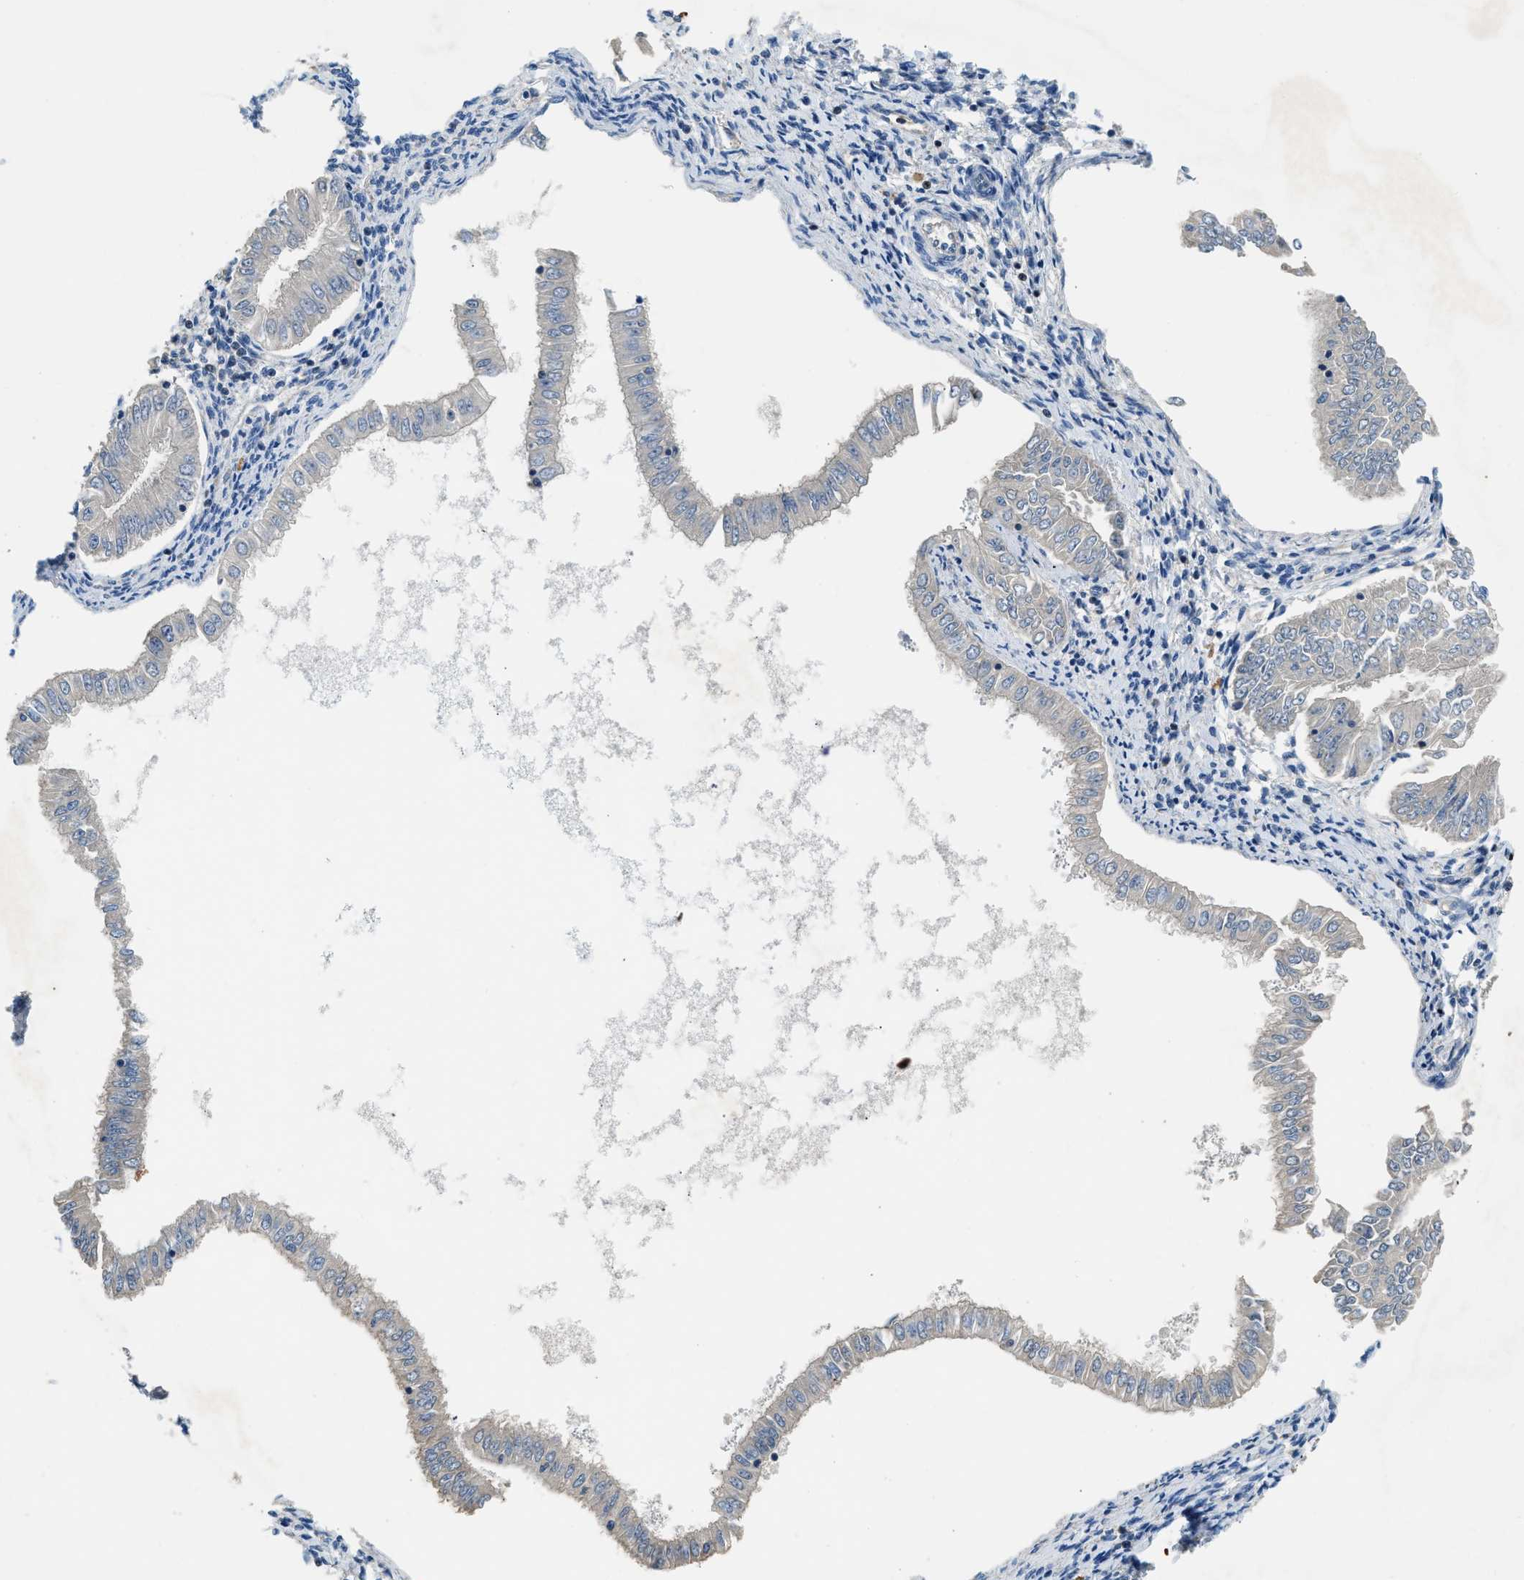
{"staining": {"intensity": "negative", "quantity": "none", "location": "none"}, "tissue": "endometrial cancer", "cell_type": "Tumor cells", "image_type": "cancer", "snomed": [{"axis": "morphology", "description": "Adenocarcinoma, NOS"}, {"axis": "topography", "description": "Endometrium"}], "caption": "Immunohistochemistry (IHC) histopathology image of human adenocarcinoma (endometrial) stained for a protein (brown), which shows no positivity in tumor cells. (Immunohistochemistry (IHC), brightfield microscopy, high magnification).", "gene": "TOX", "patient": {"sex": "female", "age": 53}}